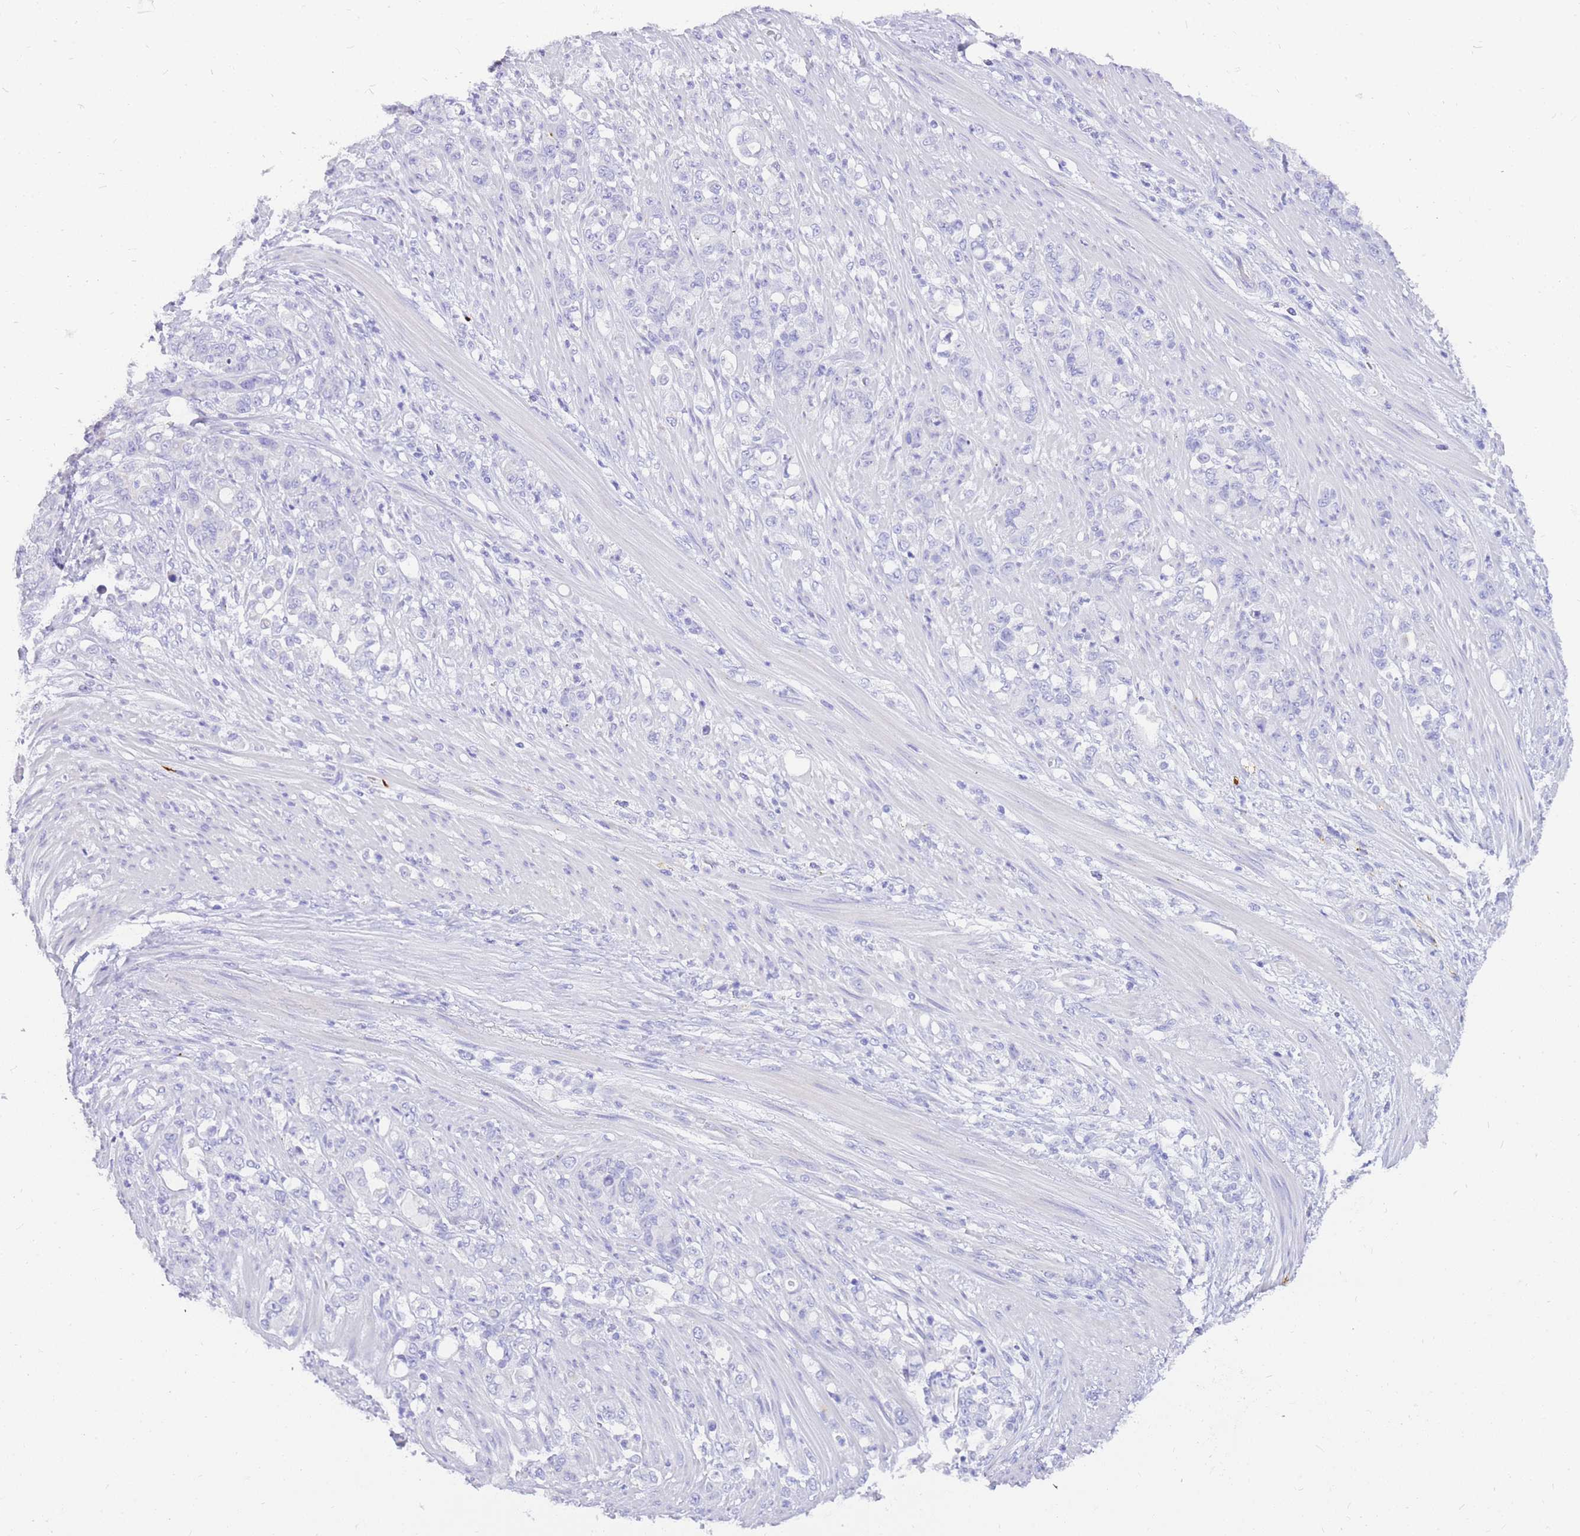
{"staining": {"intensity": "negative", "quantity": "none", "location": "none"}, "tissue": "stomach cancer", "cell_type": "Tumor cells", "image_type": "cancer", "snomed": [{"axis": "morphology", "description": "Normal tissue, NOS"}, {"axis": "morphology", "description": "Adenocarcinoma, NOS"}, {"axis": "topography", "description": "Stomach"}], "caption": "Tumor cells are negative for brown protein staining in adenocarcinoma (stomach). (DAB immunohistochemistry with hematoxylin counter stain).", "gene": "UPK1A", "patient": {"sex": "female", "age": 79}}